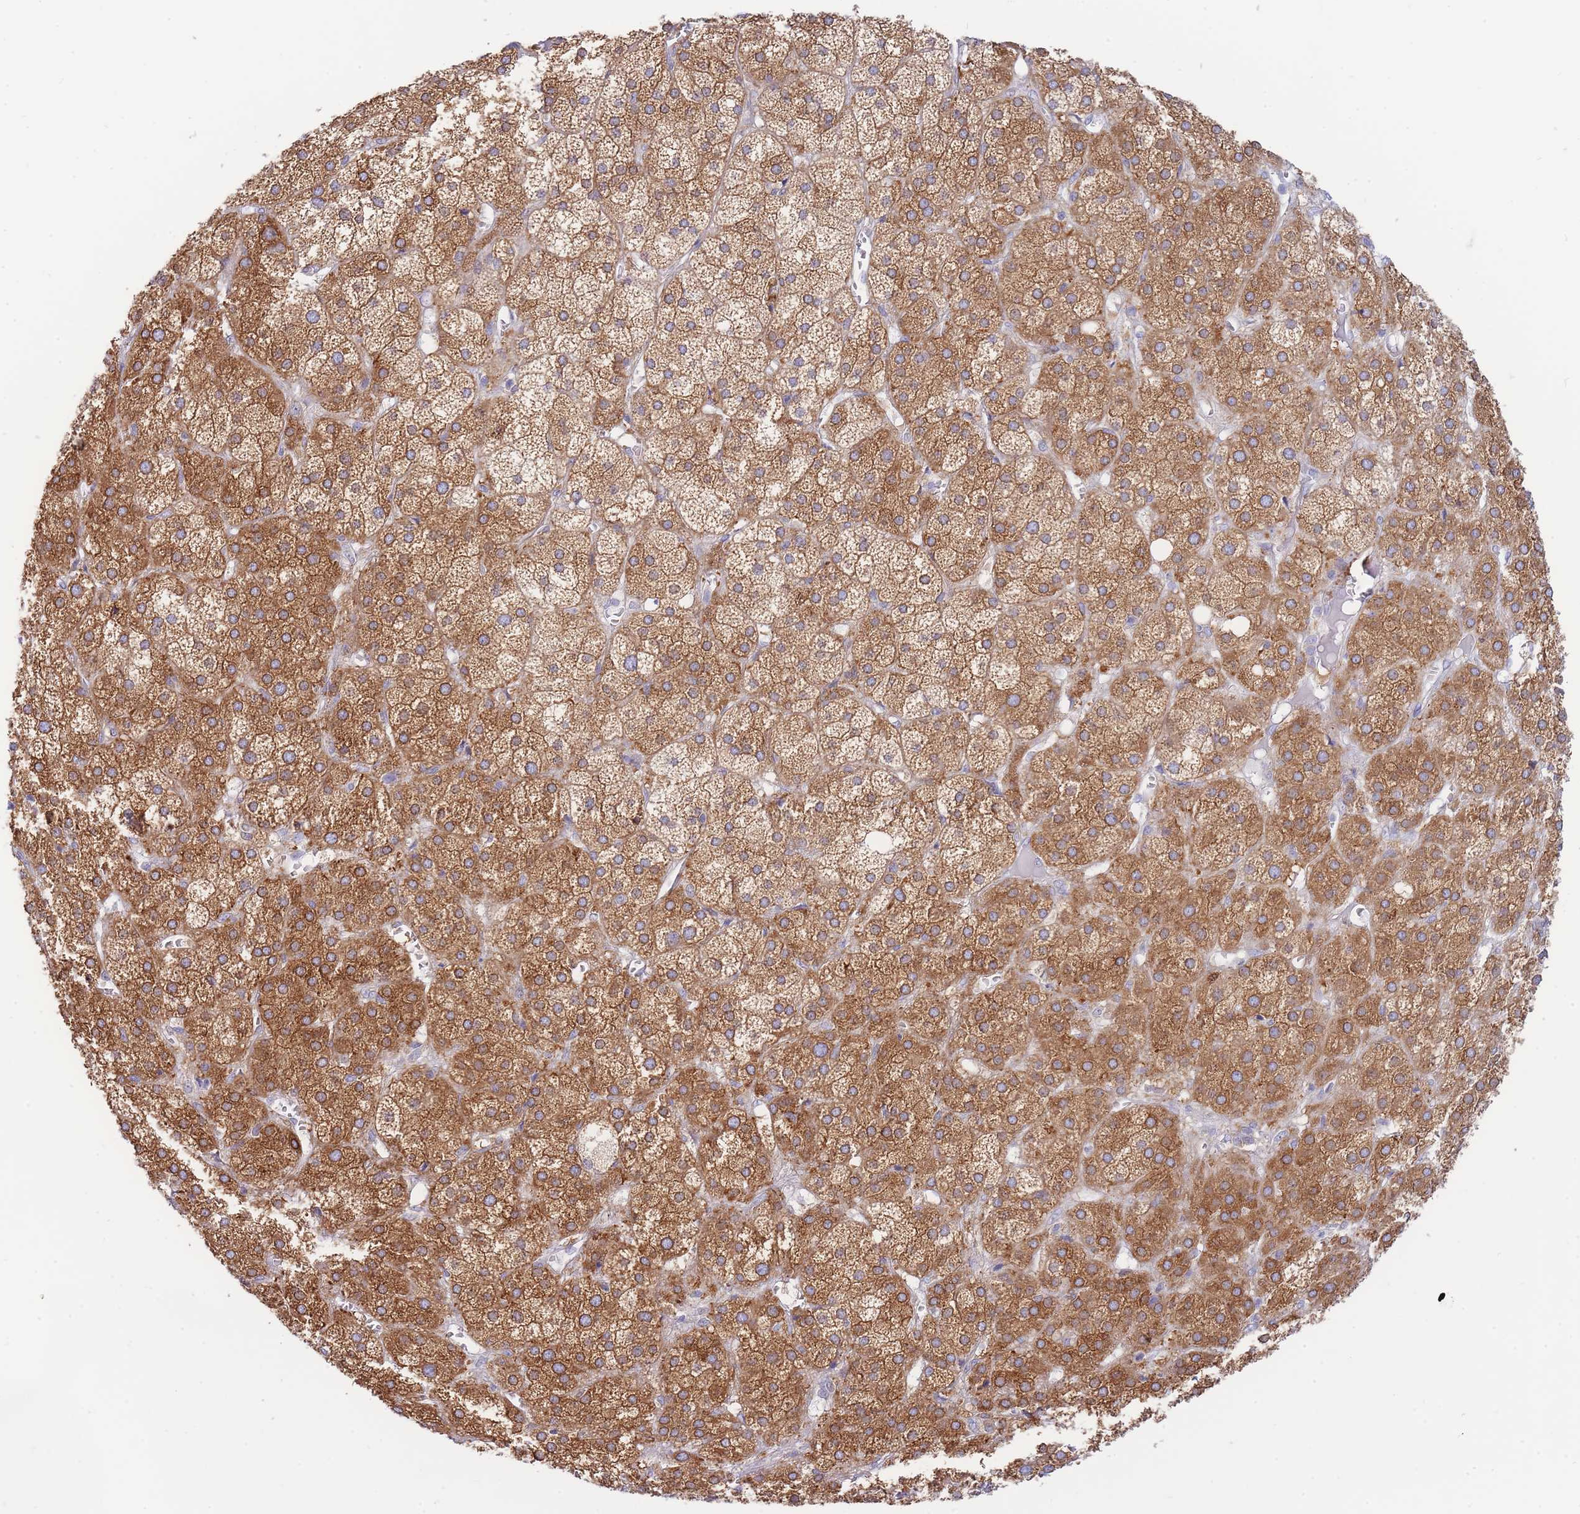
{"staining": {"intensity": "strong", "quantity": ">75%", "location": "cytoplasmic/membranous"}, "tissue": "adrenal gland", "cell_type": "Glandular cells", "image_type": "normal", "snomed": [{"axis": "morphology", "description": "Normal tissue, NOS"}, {"axis": "topography", "description": "Adrenal gland"}], "caption": "Adrenal gland stained with DAB immunohistochemistry (IHC) exhibits high levels of strong cytoplasmic/membranous expression in approximately >75% of glandular cells.", "gene": "SH2B2", "patient": {"sex": "female", "age": 61}}